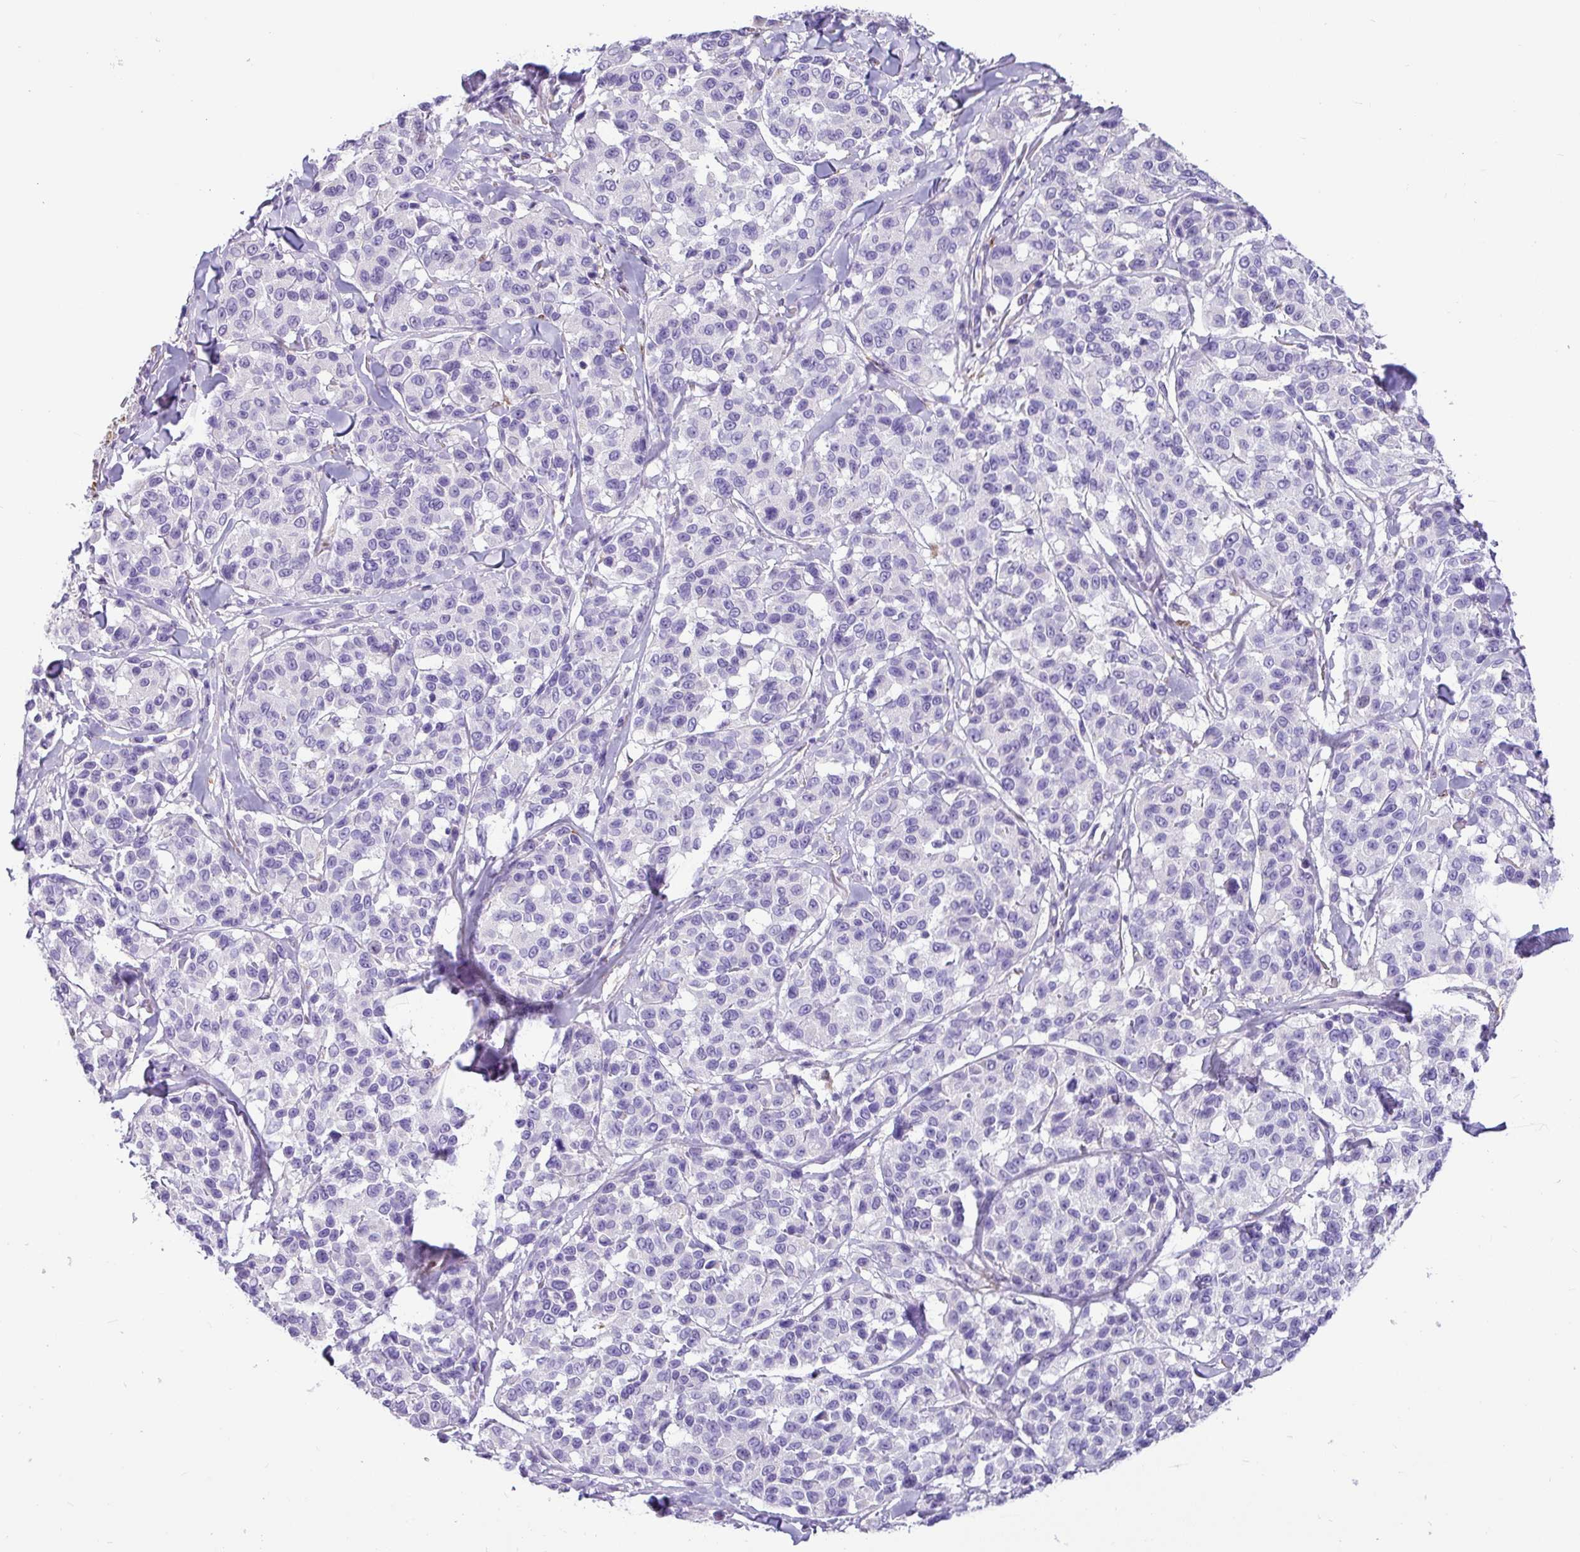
{"staining": {"intensity": "negative", "quantity": "none", "location": "none"}, "tissue": "melanoma", "cell_type": "Tumor cells", "image_type": "cancer", "snomed": [{"axis": "morphology", "description": "Malignant melanoma, NOS"}, {"axis": "topography", "description": "Skin"}], "caption": "There is no significant expression in tumor cells of malignant melanoma.", "gene": "SH2D3C", "patient": {"sex": "female", "age": 66}}